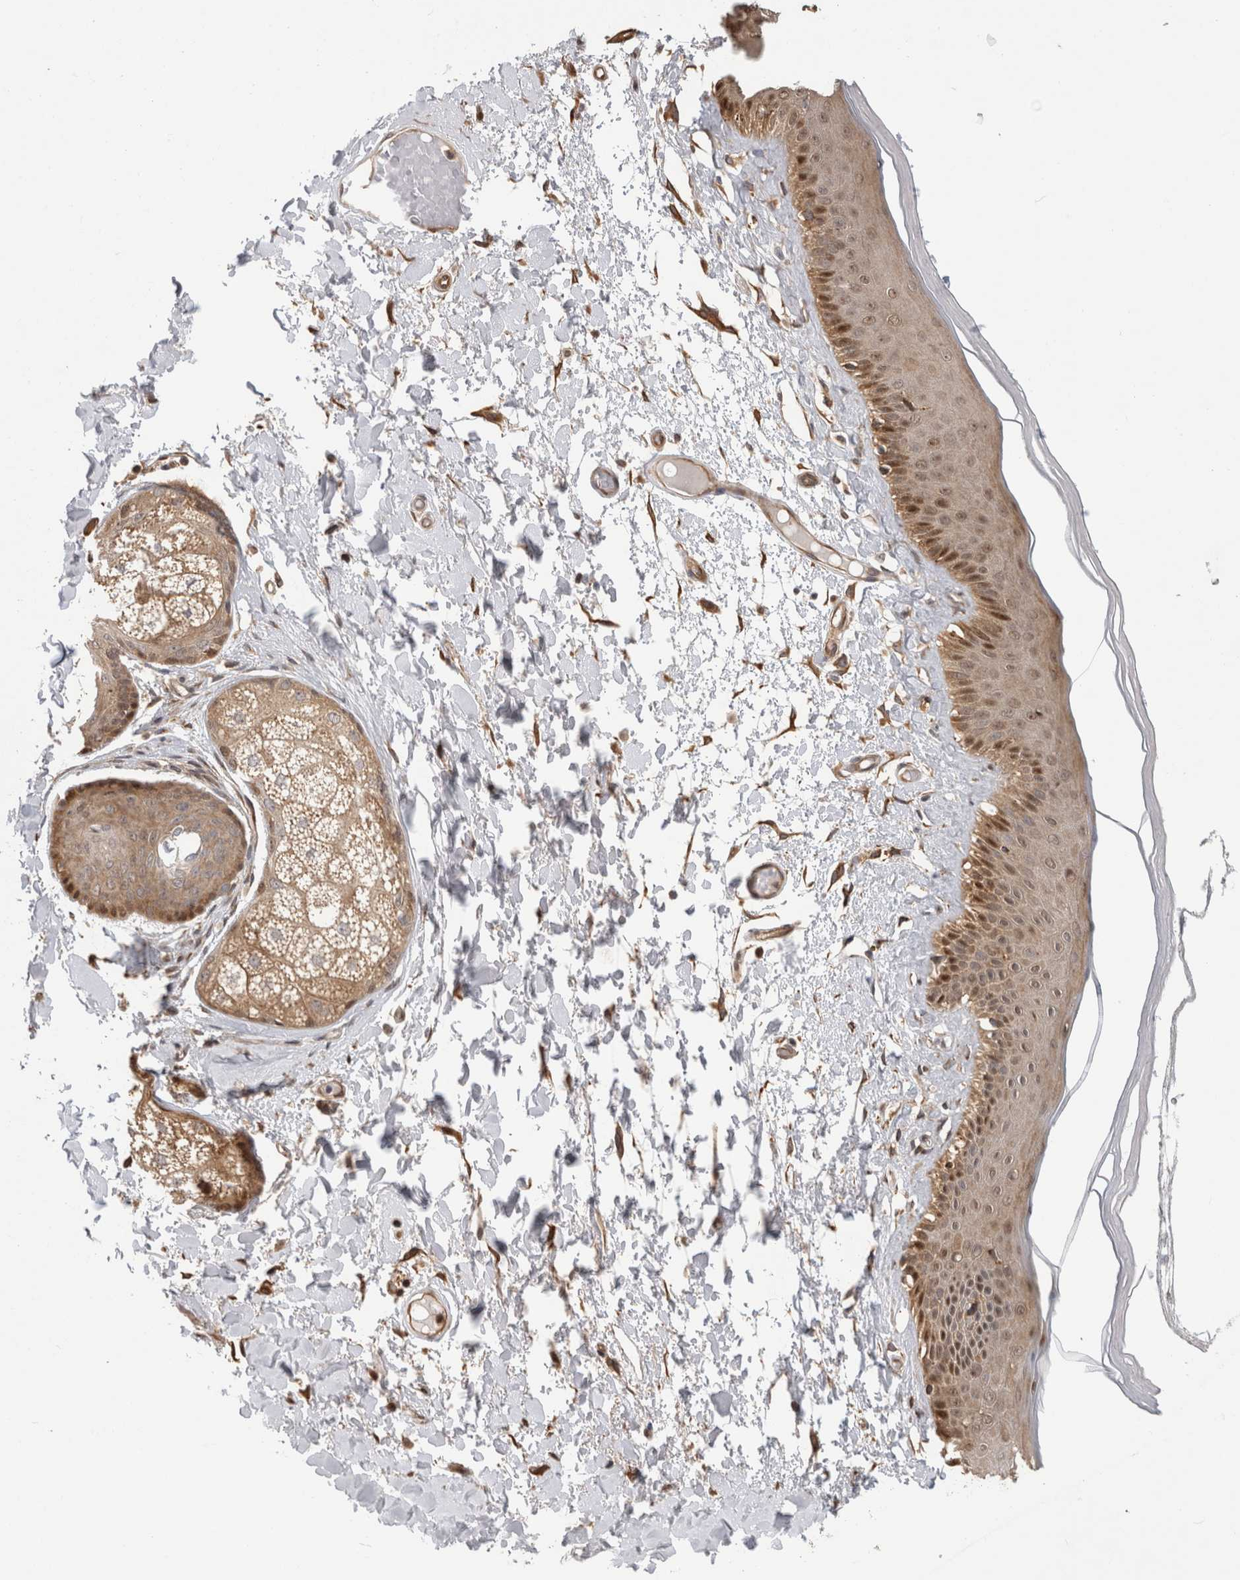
{"staining": {"intensity": "moderate", "quantity": "25%-75%", "location": "cytoplasmic/membranous,nuclear"}, "tissue": "skin", "cell_type": "Epidermal cells", "image_type": "normal", "snomed": [{"axis": "morphology", "description": "Normal tissue, NOS"}, {"axis": "topography", "description": "Vulva"}], "caption": "Skin was stained to show a protein in brown. There is medium levels of moderate cytoplasmic/membranous,nuclear positivity in about 25%-75% of epidermal cells. The protein is shown in brown color, while the nuclei are stained blue.", "gene": "PARP6", "patient": {"sex": "female", "age": 73}}